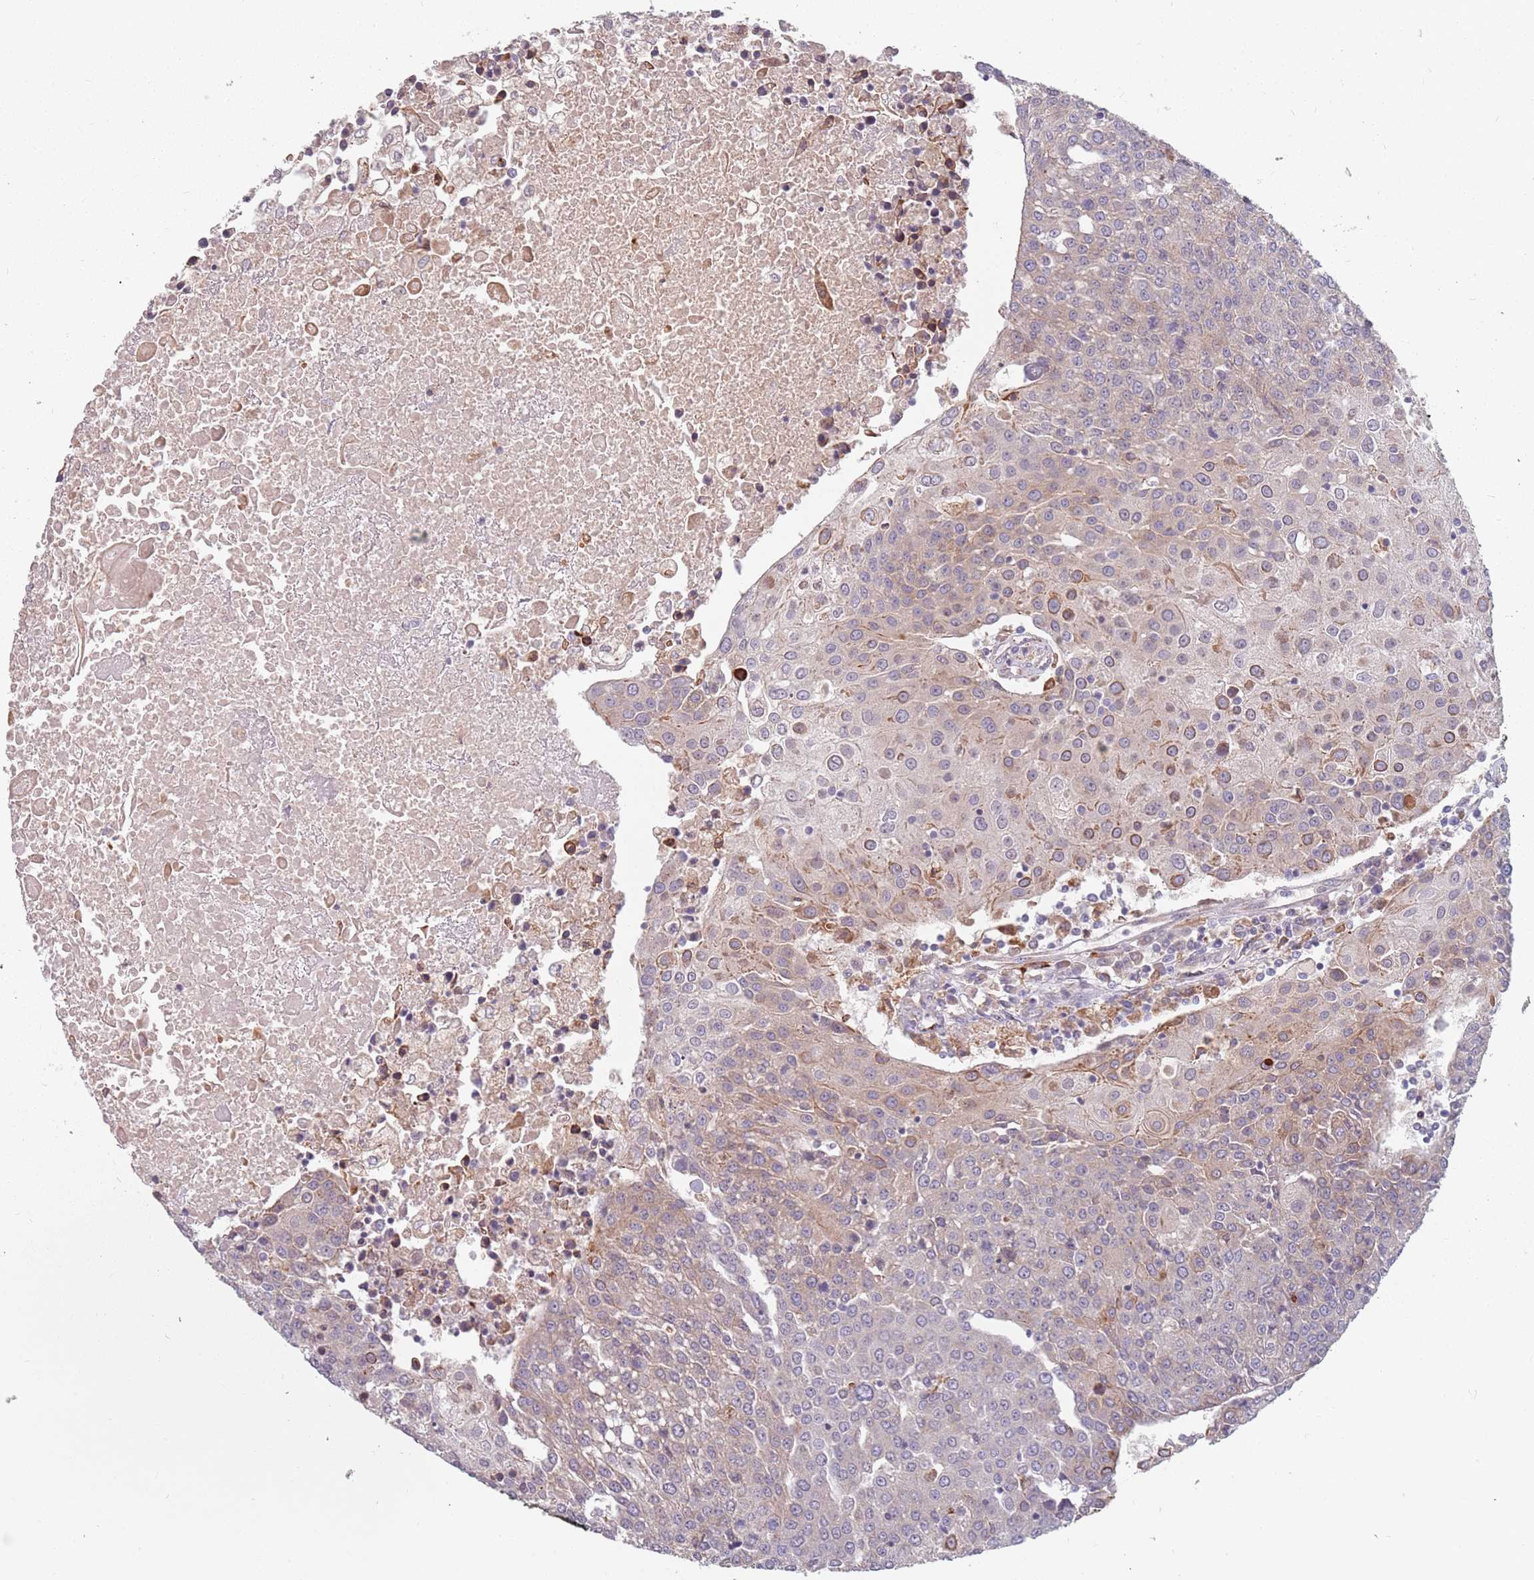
{"staining": {"intensity": "weak", "quantity": "<25%", "location": "cytoplasmic/membranous"}, "tissue": "urothelial cancer", "cell_type": "Tumor cells", "image_type": "cancer", "snomed": [{"axis": "morphology", "description": "Urothelial carcinoma, High grade"}, {"axis": "topography", "description": "Urinary bladder"}], "caption": "Immunohistochemical staining of human urothelial cancer exhibits no significant positivity in tumor cells. (Brightfield microscopy of DAB (3,3'-diaminobenzidine) IHC at high magnification).", "gene": "ADAL", "patient": {"sex": "female", "age": 85}}